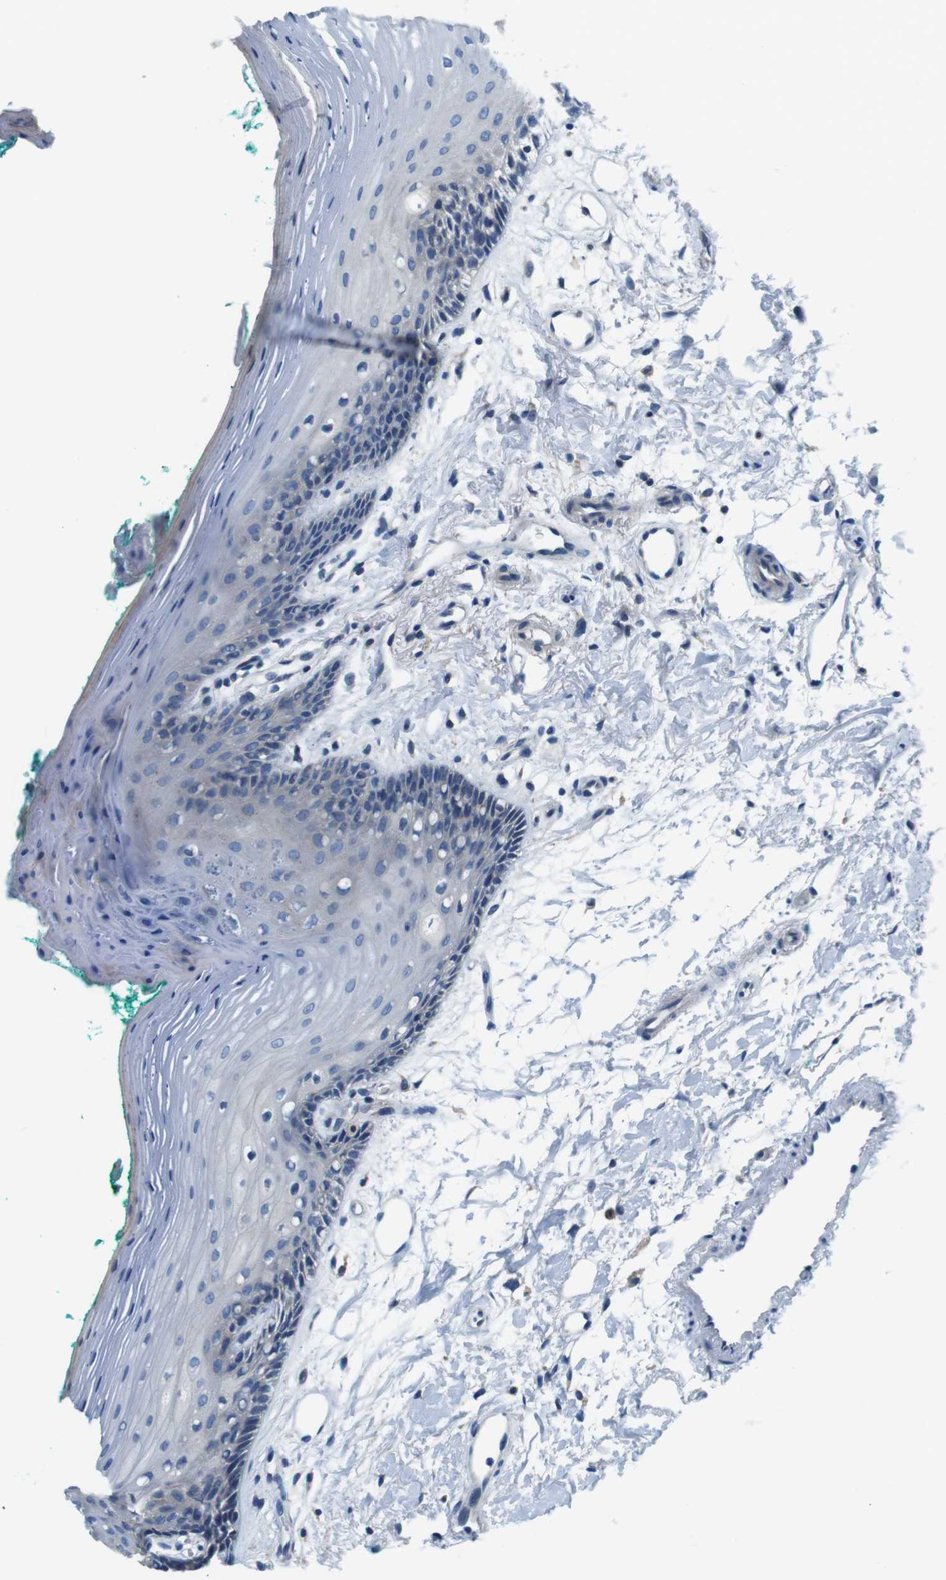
{"staining": {"intensity": "weak", "quantity": "<25%", "location": "cytoplasmic/membranous"}, "tissue": "oral mucosa", "cell_type": "Squamous epithelial cells", "image_type": "normal", "snomed": [{"axis": "morphology", "description": "Normal tissue, NOS"}, {"axis": "topography", "description": "Skeletal muscle"}, {"axis": "topography", "description": "Oral tissue"}, {"axis": "topography", "description": "Peripheral nerve tissue"}], "caption": "The micrograph exhibits no significant expression in squamous epithelial cells of oral mucosa.", "gene": "DENND4C", "patient": {"sex": "female", "age": 84}}